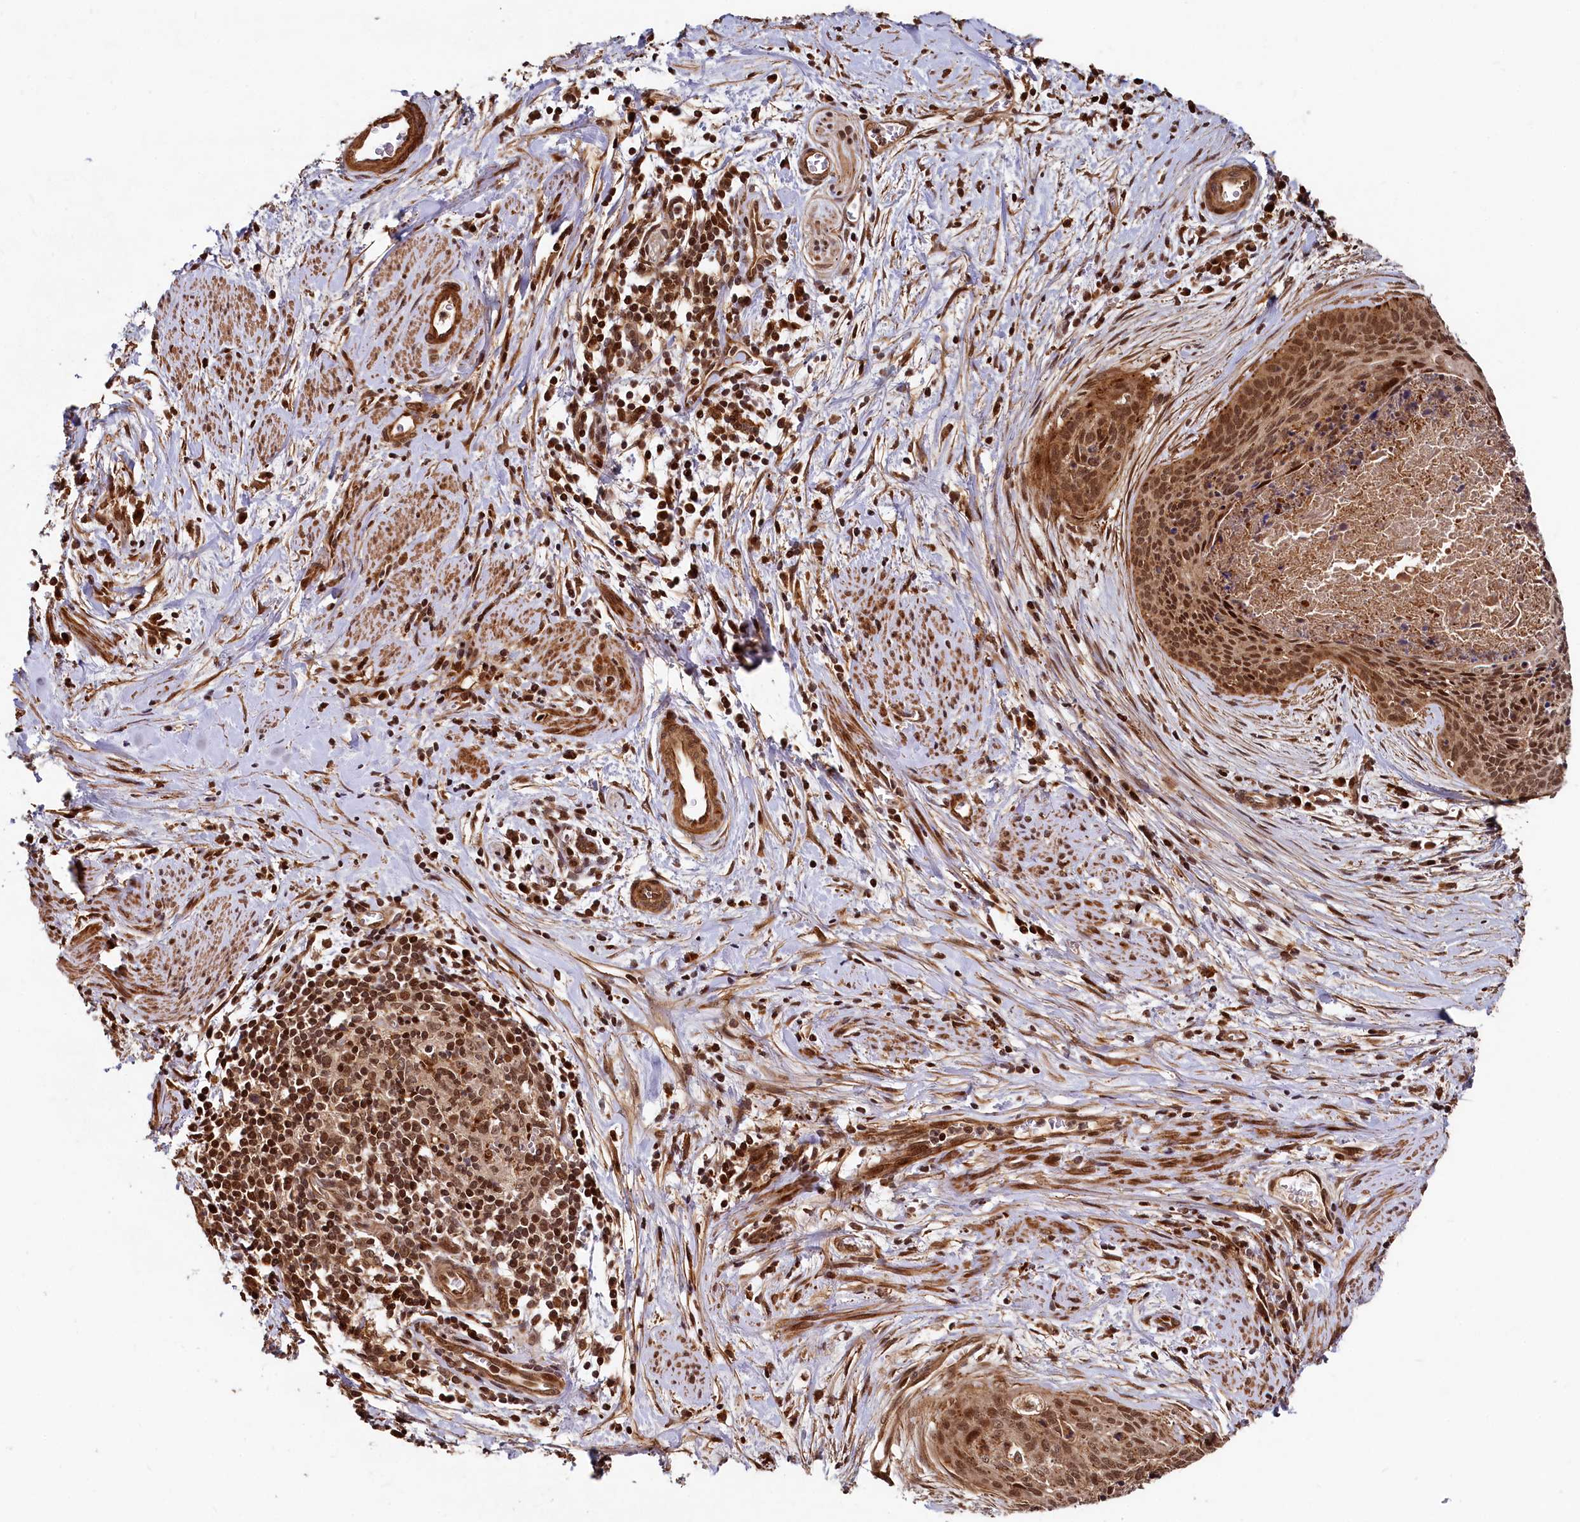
{"staining": {"intensity": "moderate", "quantity": ">75%", "location": "nuclear"}, "tissue": "cervical cancer", "cell_type": "Tumor cells", "image_type": "cancer", "snomed": [{"axis": "morphology", "description": "Squamous cell carcinoma, NOS"}, {"axis": "topography", "description": "Cervix"}], "caption": "Immunohistochemistry (IHC) (DAB (3,3'-diaminobenzidine)) staining of human squamous cell carcinoma (cervical) demonstrates moderate nuclear protein expression in approximately >75% of tumor cells.", "gene": "TRIM23", "patient": {"sex": "female", "age": 55}}